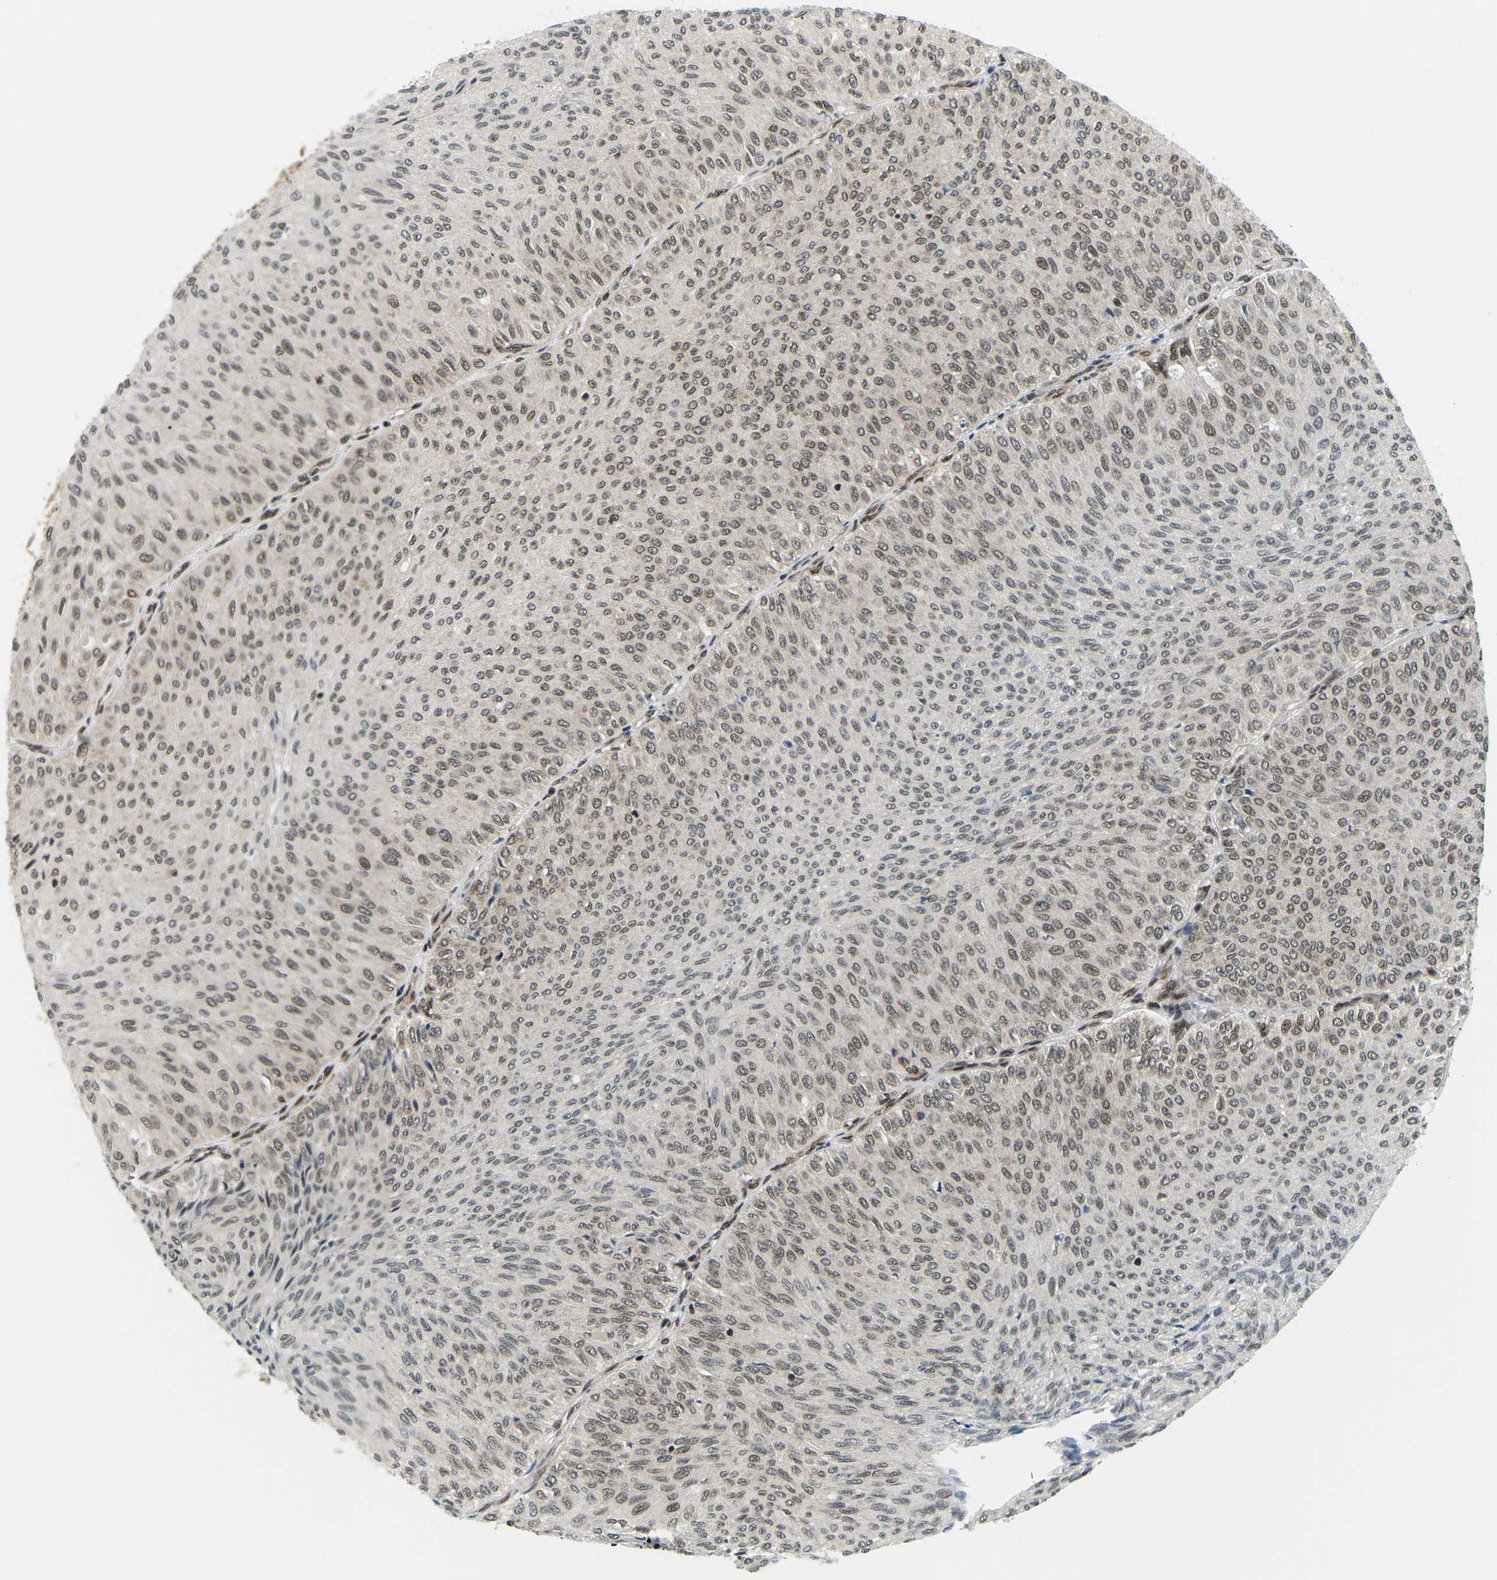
{"staining": {"intensity": "weak", "quantity": ">75%", "location": "nuclear"}, "tissue": "urothelial cancer", "cell_type": "Tumor cells", "image_type": "cancer", "snomed": [{"axis": "morphology", "description": "Urothelial carcinoma, Low grade"}, {"axis": "topography", "description": "Urinary bladder"}], "caption": "IHC (DAB (3,3'-diaminobenzidine)) staining of urothelial cancer displays weak nuclear protein positivity in approximately >75% of tumor cells.", "gene": "CELF1", "patient": {"sex": "male", "age": 78}}